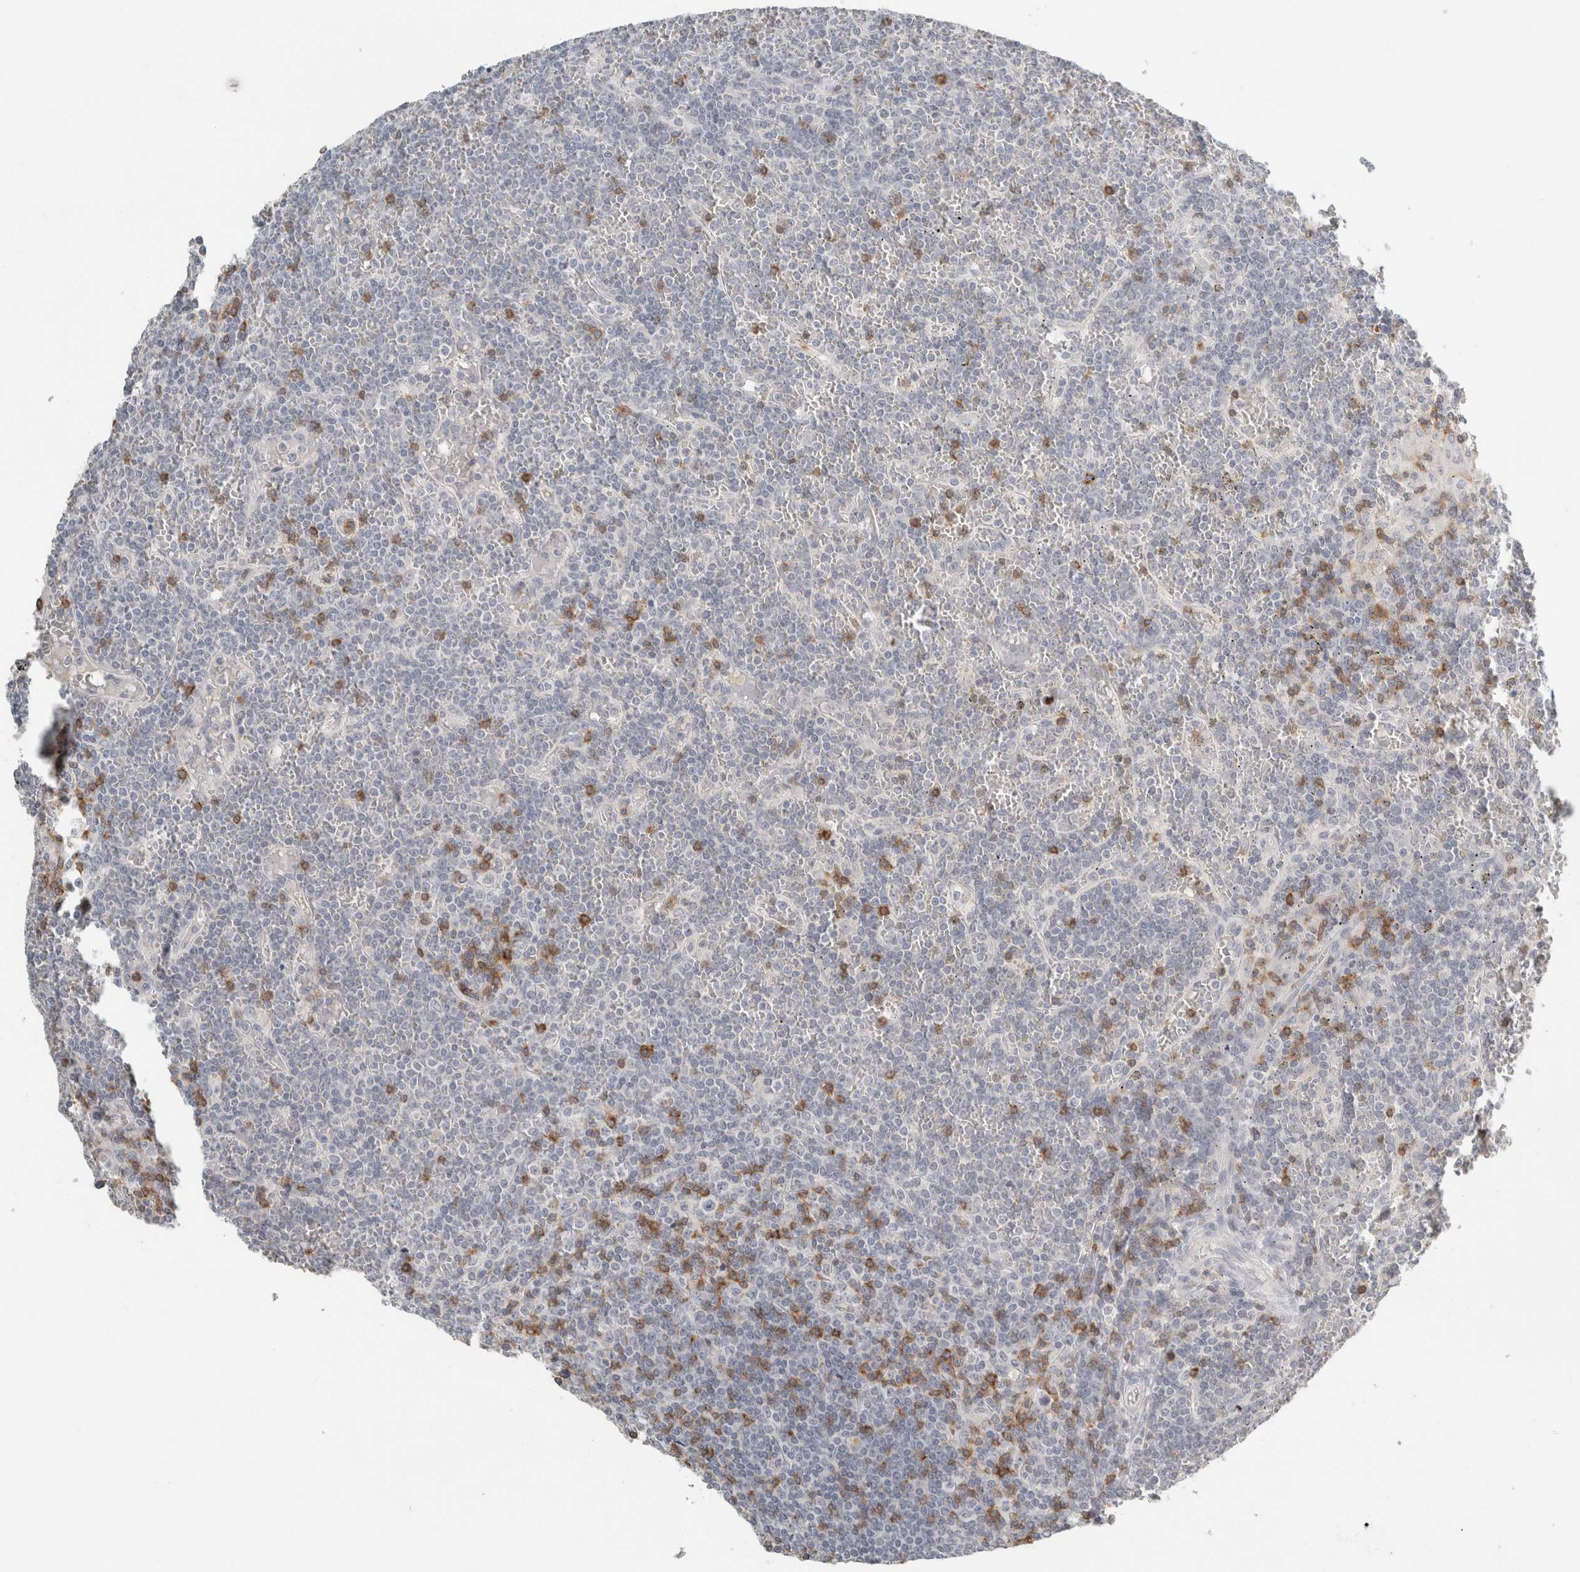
{"staining": {"intensity": "negative", "quantity": "none", "location": "none"}, "tissue": "lymphoma", "cell_type": "Tumor cells", "image_type": "cancer", "snomed": [{"axis": "morphology", "description": "Malignant lymphoma, non-Hodgkin's type, Low grade"}, {"axis": "topography", "description": "Spleen"}], "caption": "Immunohistochemistry image of neoplastic tissue: human low-grade malignant lymphoma, non-Hodgkin's type stained with DAB reveals no significant protein expression in tumor cells. (DAB immunohistochemistry, high magnification).", "gene": "TRAT1", "patient": {"sex": "female", "age": 19}}